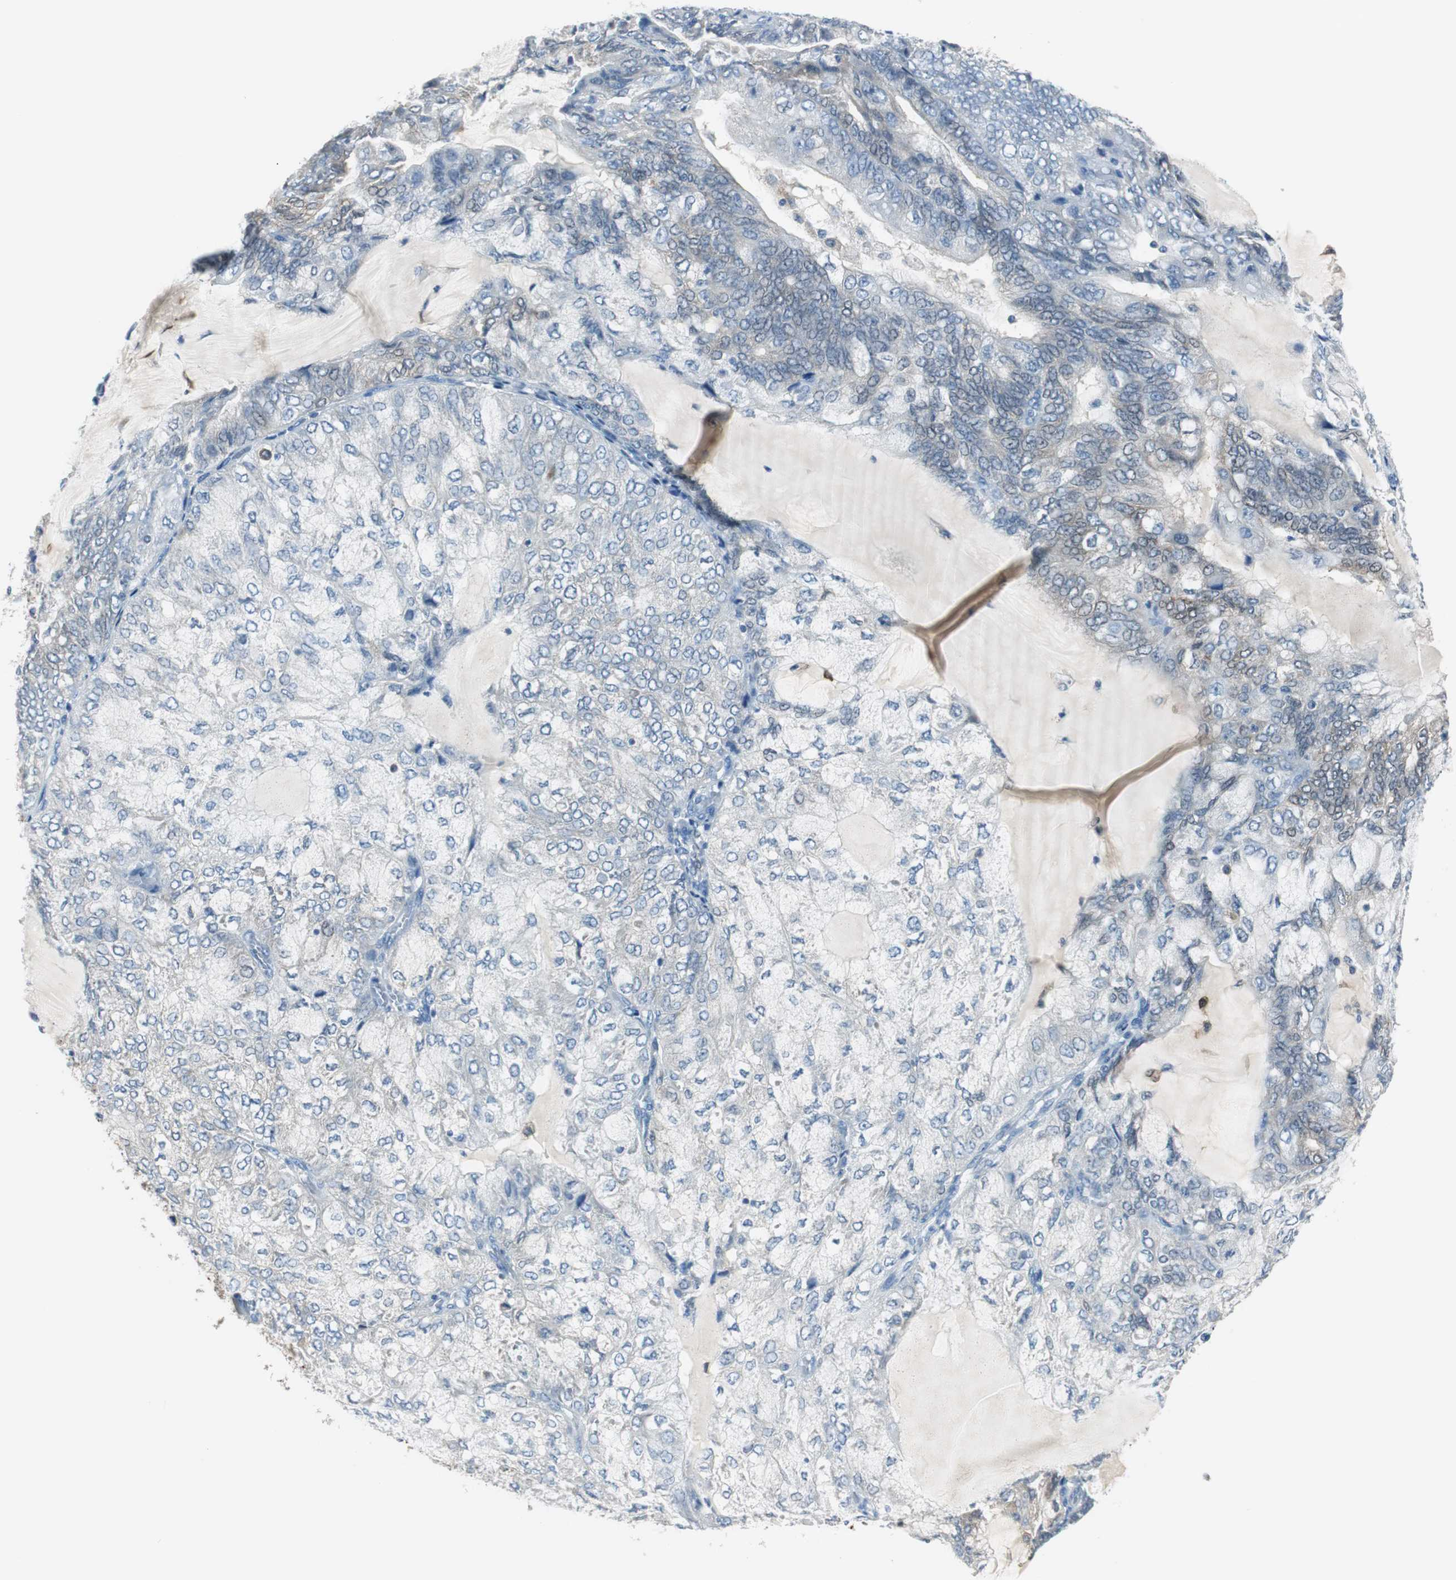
{"staining": {"intensity": "weak", "quantity": "<25%", "location": "cytoplasmic/membranous"}, "tissue": "endometrial cancer", "cell_type": "Tumor cells", "image_type": "cancer", "snomed": [{"axis": "morphology", "description": "Adenocarcinoma, NOS"}, {"axis": "topography", "description": "Endometrium"}], "caption": "Immunohistochemical staining of adenocarcinoma (endometrial) displays no significant positivity in tumor cells. (DAB immunohistochemistry visualized using brightfield microscopy, high magnification).", "gene": "FBP1", "patient": {"sex": "female", "age": 81}}